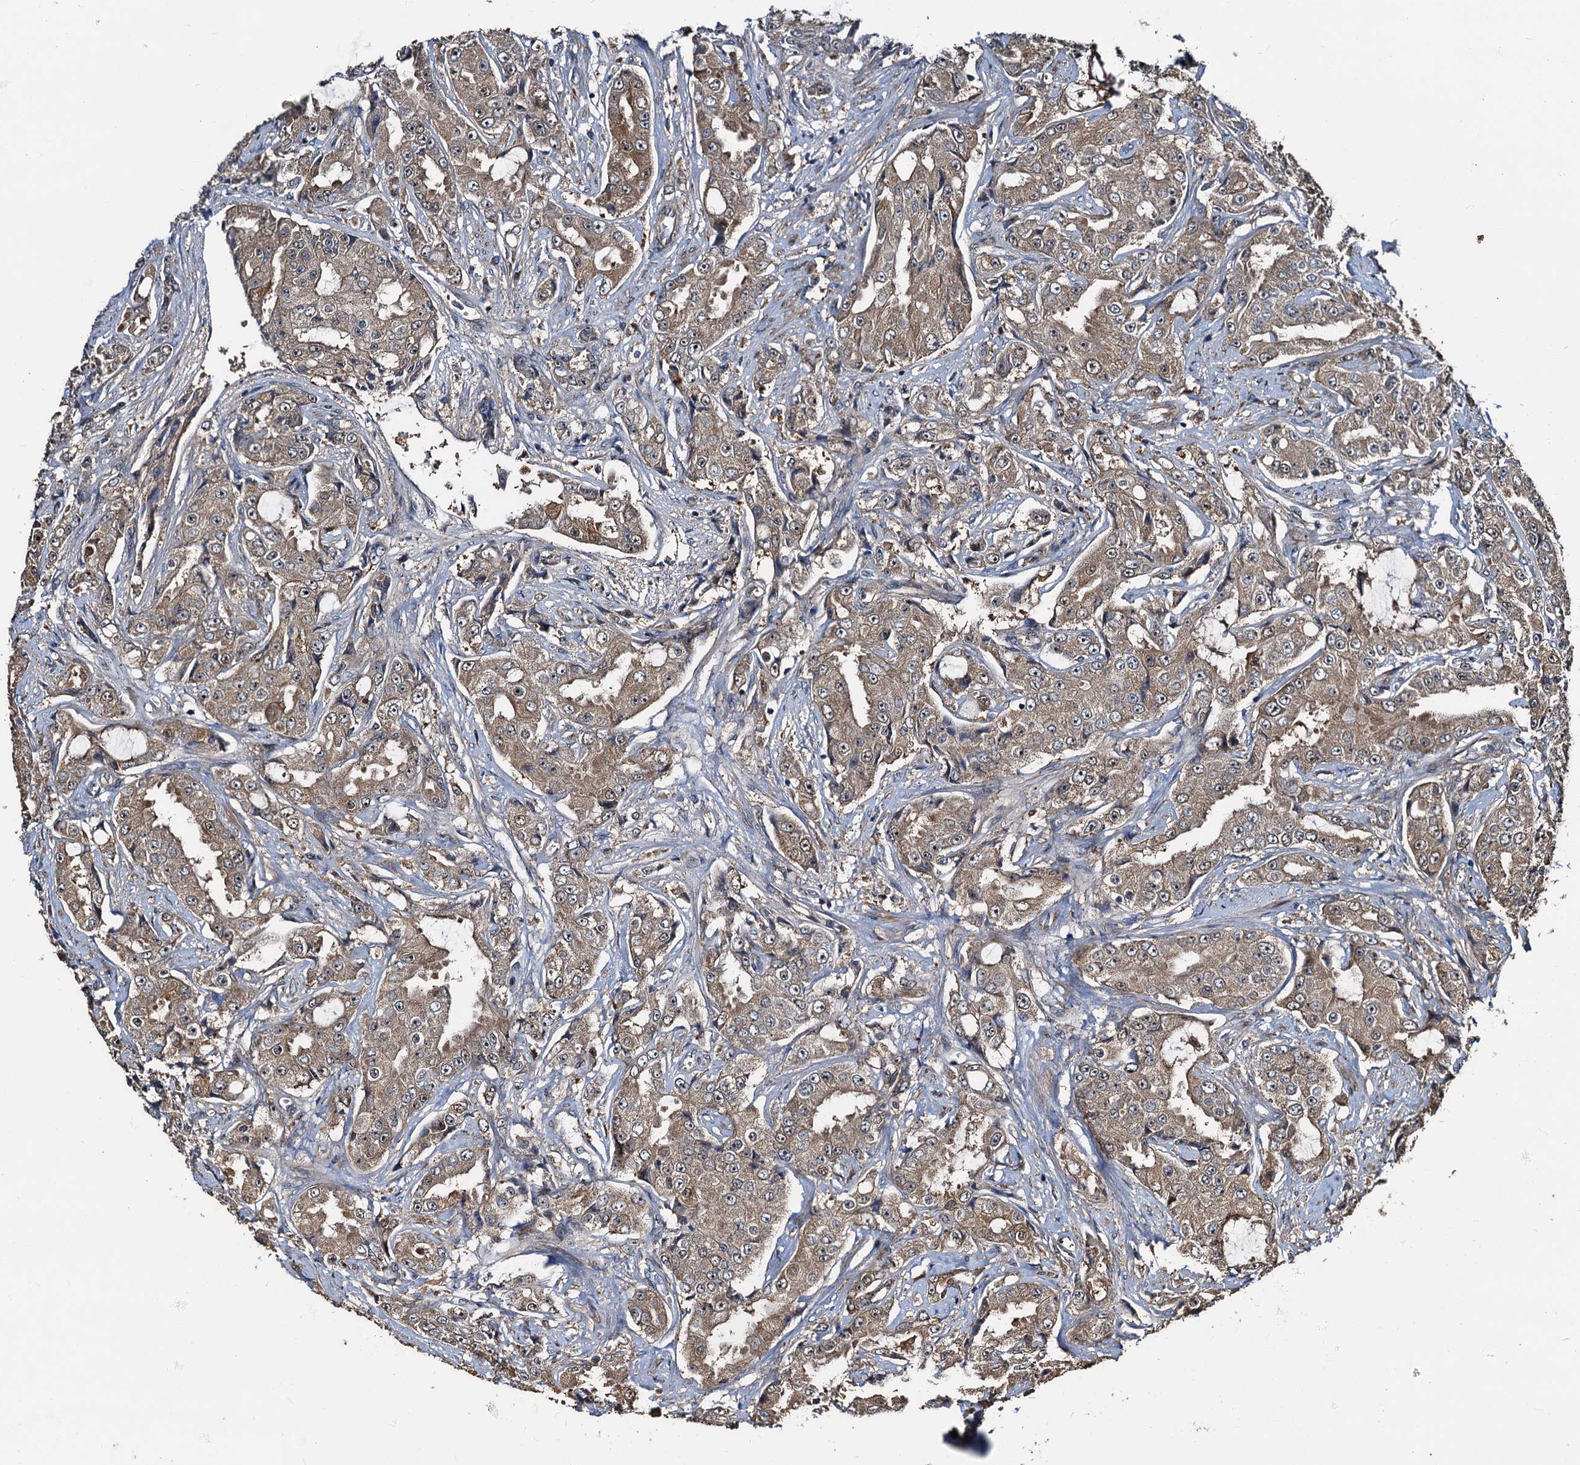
{"staining": {"intensity": "moderate", "quantity": ">75%", "location": "cytoplasmic/membranous"}, "tissue": "prostate cancer", "cell_type": "Tumor cells", "image_type": "cancer", "snomed": [{"axis": "morphology", "description": "Adenocarcinoma, High grade"}, {"axis": "topography", "description": "Prostate"}], "caption": "Immunohistochemistry (IHC) histopathology image of prostate high-grade adenocarcinoma stained for a protein (brown), which shows medium levels of moderate cytoplasmic/membranous positivity in approximately >75% of tumor cells.", "gene": "PEX5", "patient": {"sex": "male", "age": 73}}